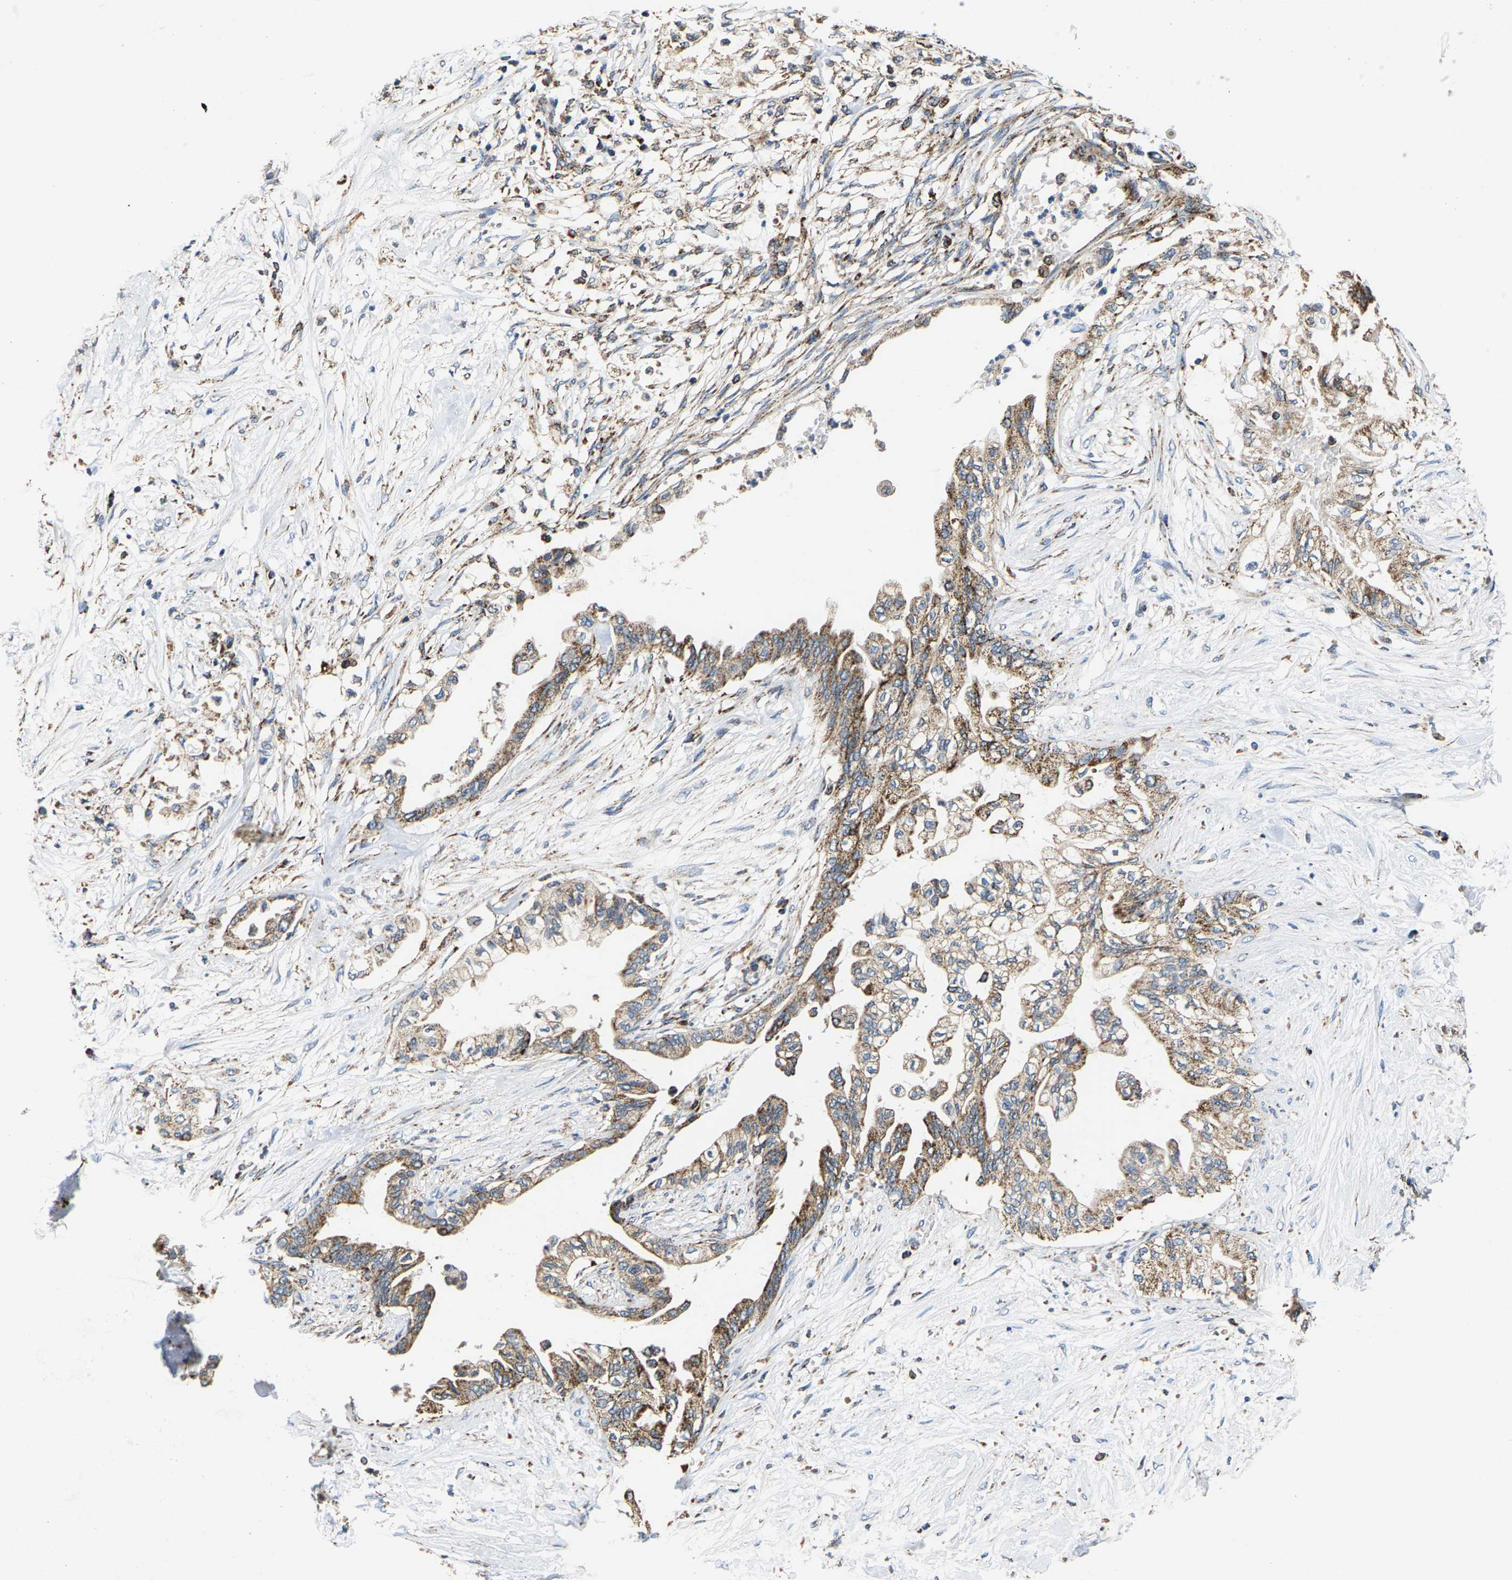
{"staining": {"intensity": "moderate", "quantity": ">75%", "location": "cytoplasmic/membranous"}, "tissue": "pancreatic cancer", "cell_type": "Tumor cells", "image_type": "cancer", "snomed": [{"axis": "morphology", "description": "Normal tissue, NOS"}, {"axis": "morphology", "description": "Adenocarcinoma, NOS"}, {"axis": "topography", "description": "Pancreas"}, {"axis": "topography", "description": "Duodenum"}], "caption": "Pancreatic cancer stained with a brown dye reveals moderate cytoplasmic/membranous positive staining in about >75% of tumor cells.", "gene": "SHMT2", "patient": {"sex": "female", "age": 60}}